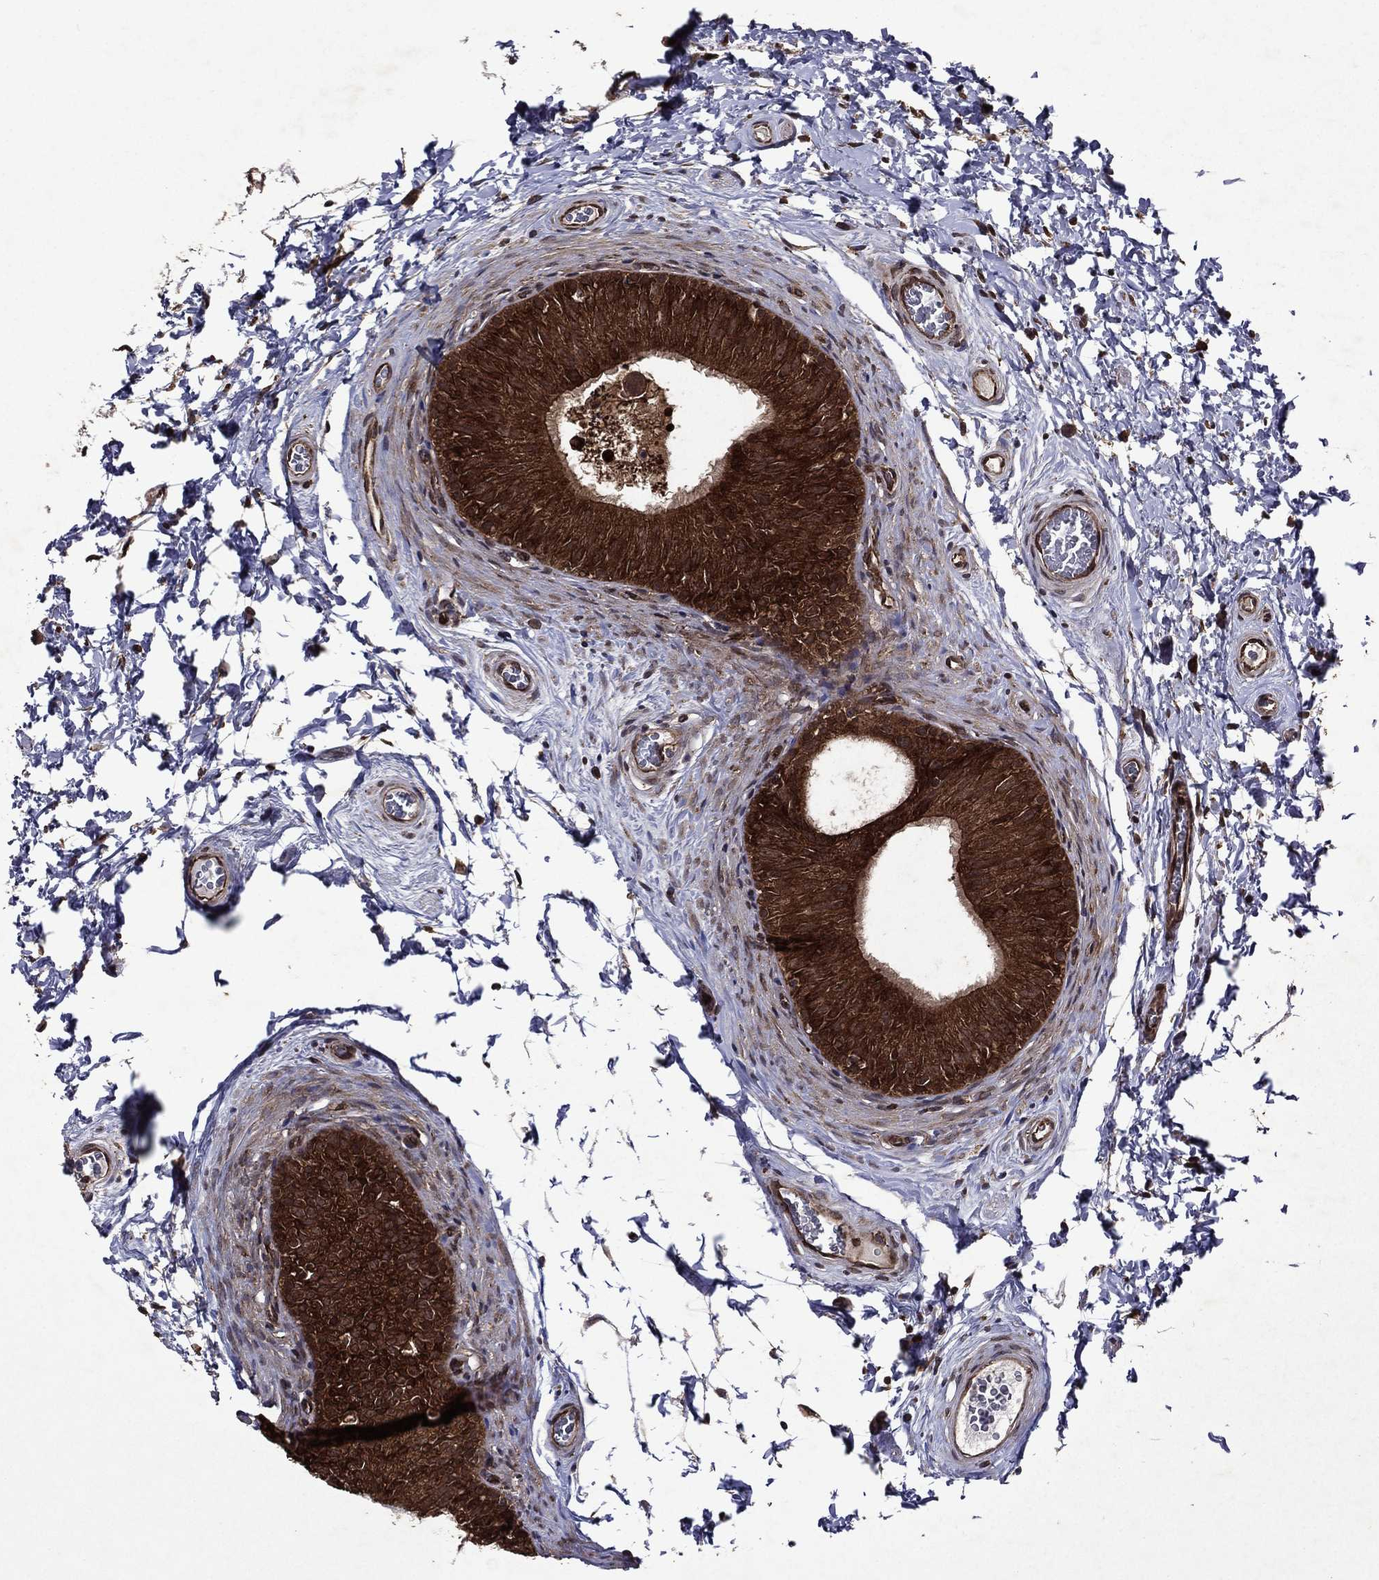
{"staining": {"intensity": "strong", "quantity": ">75%", "location": "cytoplasmic/membranous"}, "tissue": "epididymis", "cell_type": "Glandular cells", "image_type": "normal", "snomed": [{"axis": "morphology", "description": "Normal tissue, NOS"}, {"axis": "topography", "description": "Epididymis"}], "caption": "Approximately >75% of glandular cells in unremarkable human epididymis exhibit strong cytoplasmic/membranous protein expression as visualized by brown immunohistochemical staining.", "gene": "EIF2B4", "patient": {"sex": "male", "age": 34}}